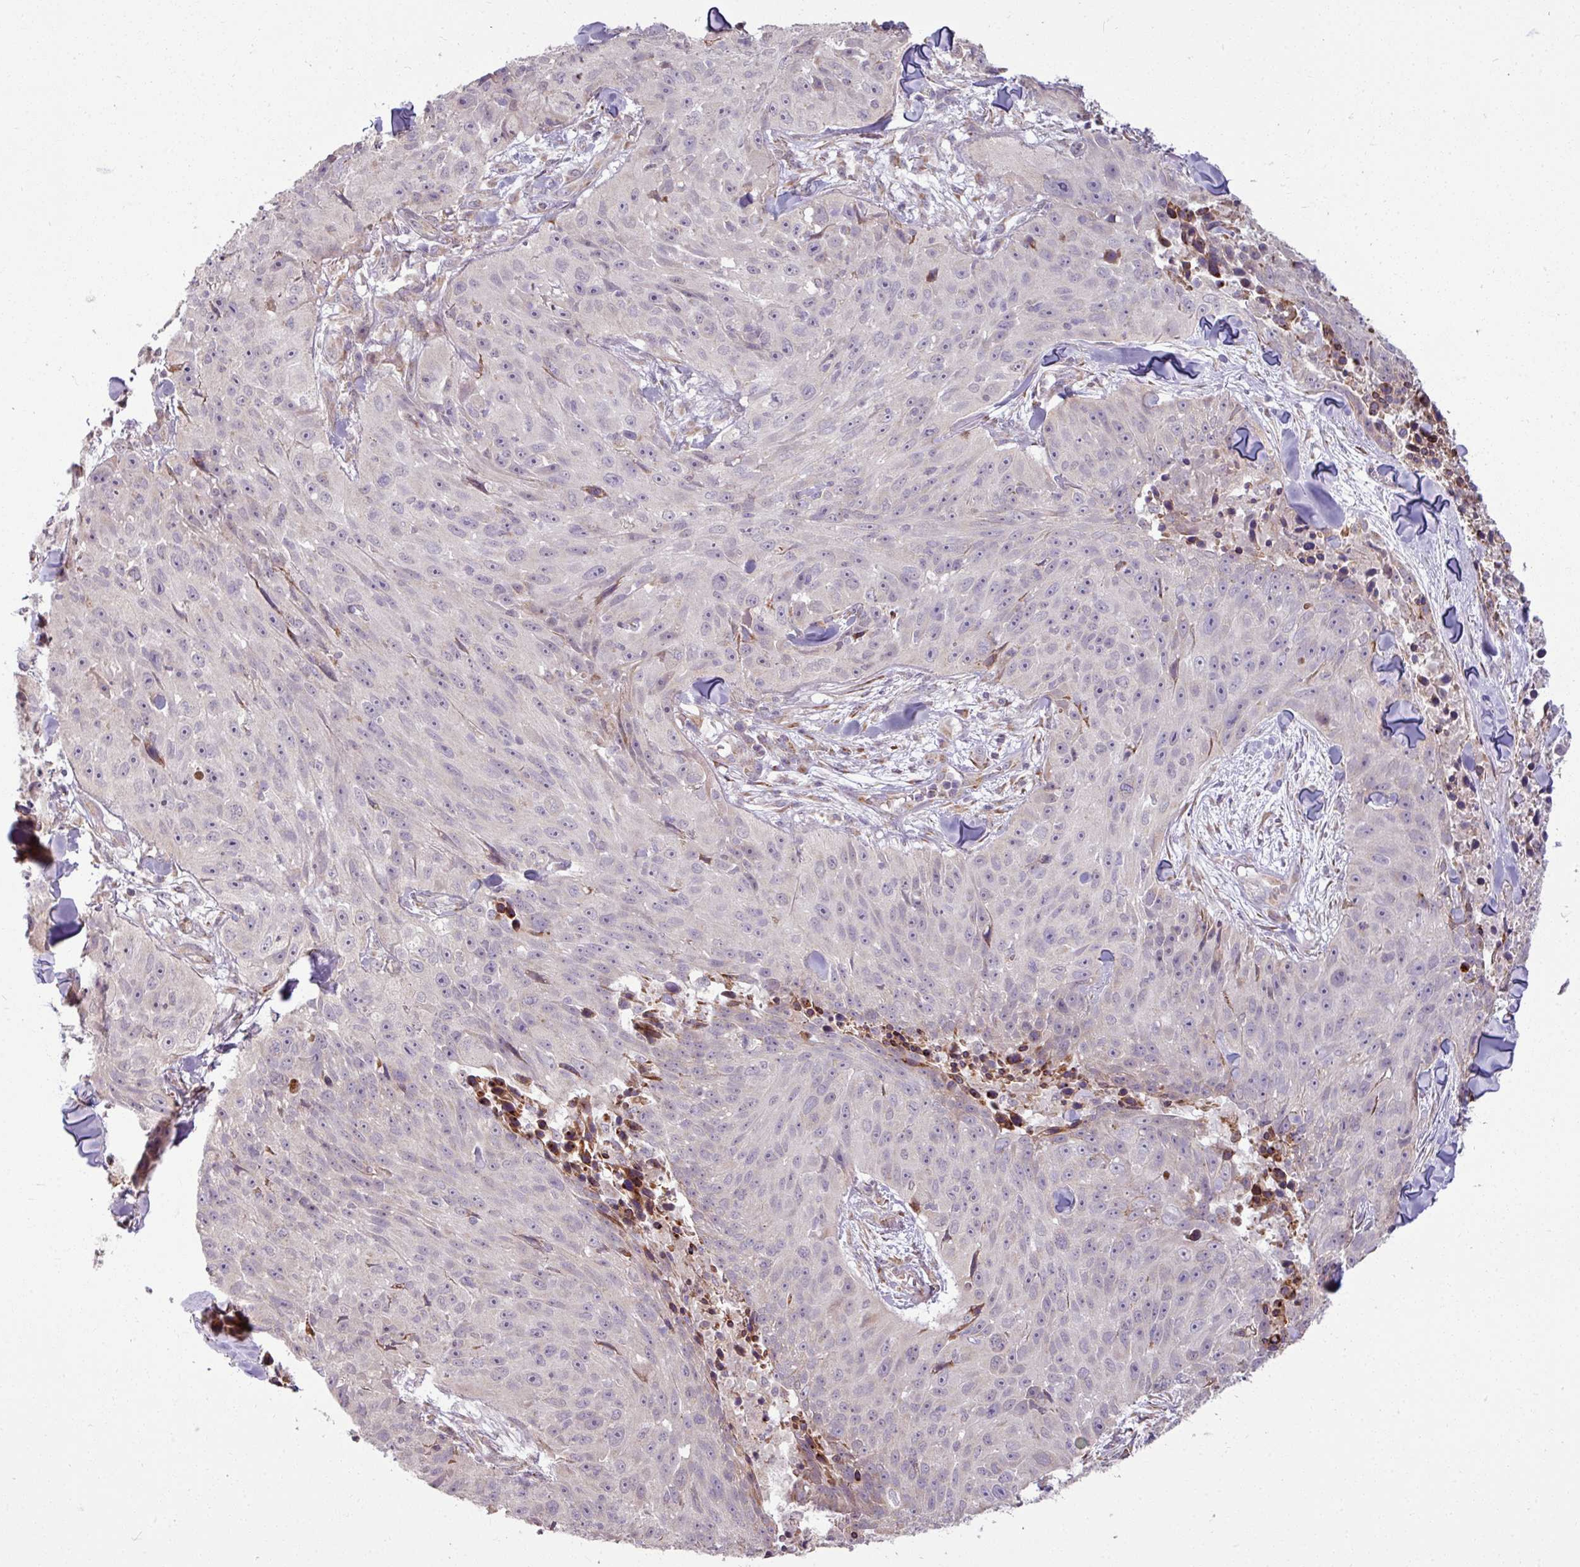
{"staining": {"intensity": "negative", "quantity": "none", "location": "none"}, "tissue": "skin cancer", "cell_type": "Tumor cells", "image_type": "cancer", "snomed": [{"axis": "morphology", "description": "Squamous cell carcinoma, NOS"}, {"axis": "topography", "description": "Skin"}], "caption": "This is an IHC image of skin cancer (squamous cell carcinoma). There is no positivity in tumor cells.", "gene": "MAGT1", "patient": {"sex": "female", "age": 87}}